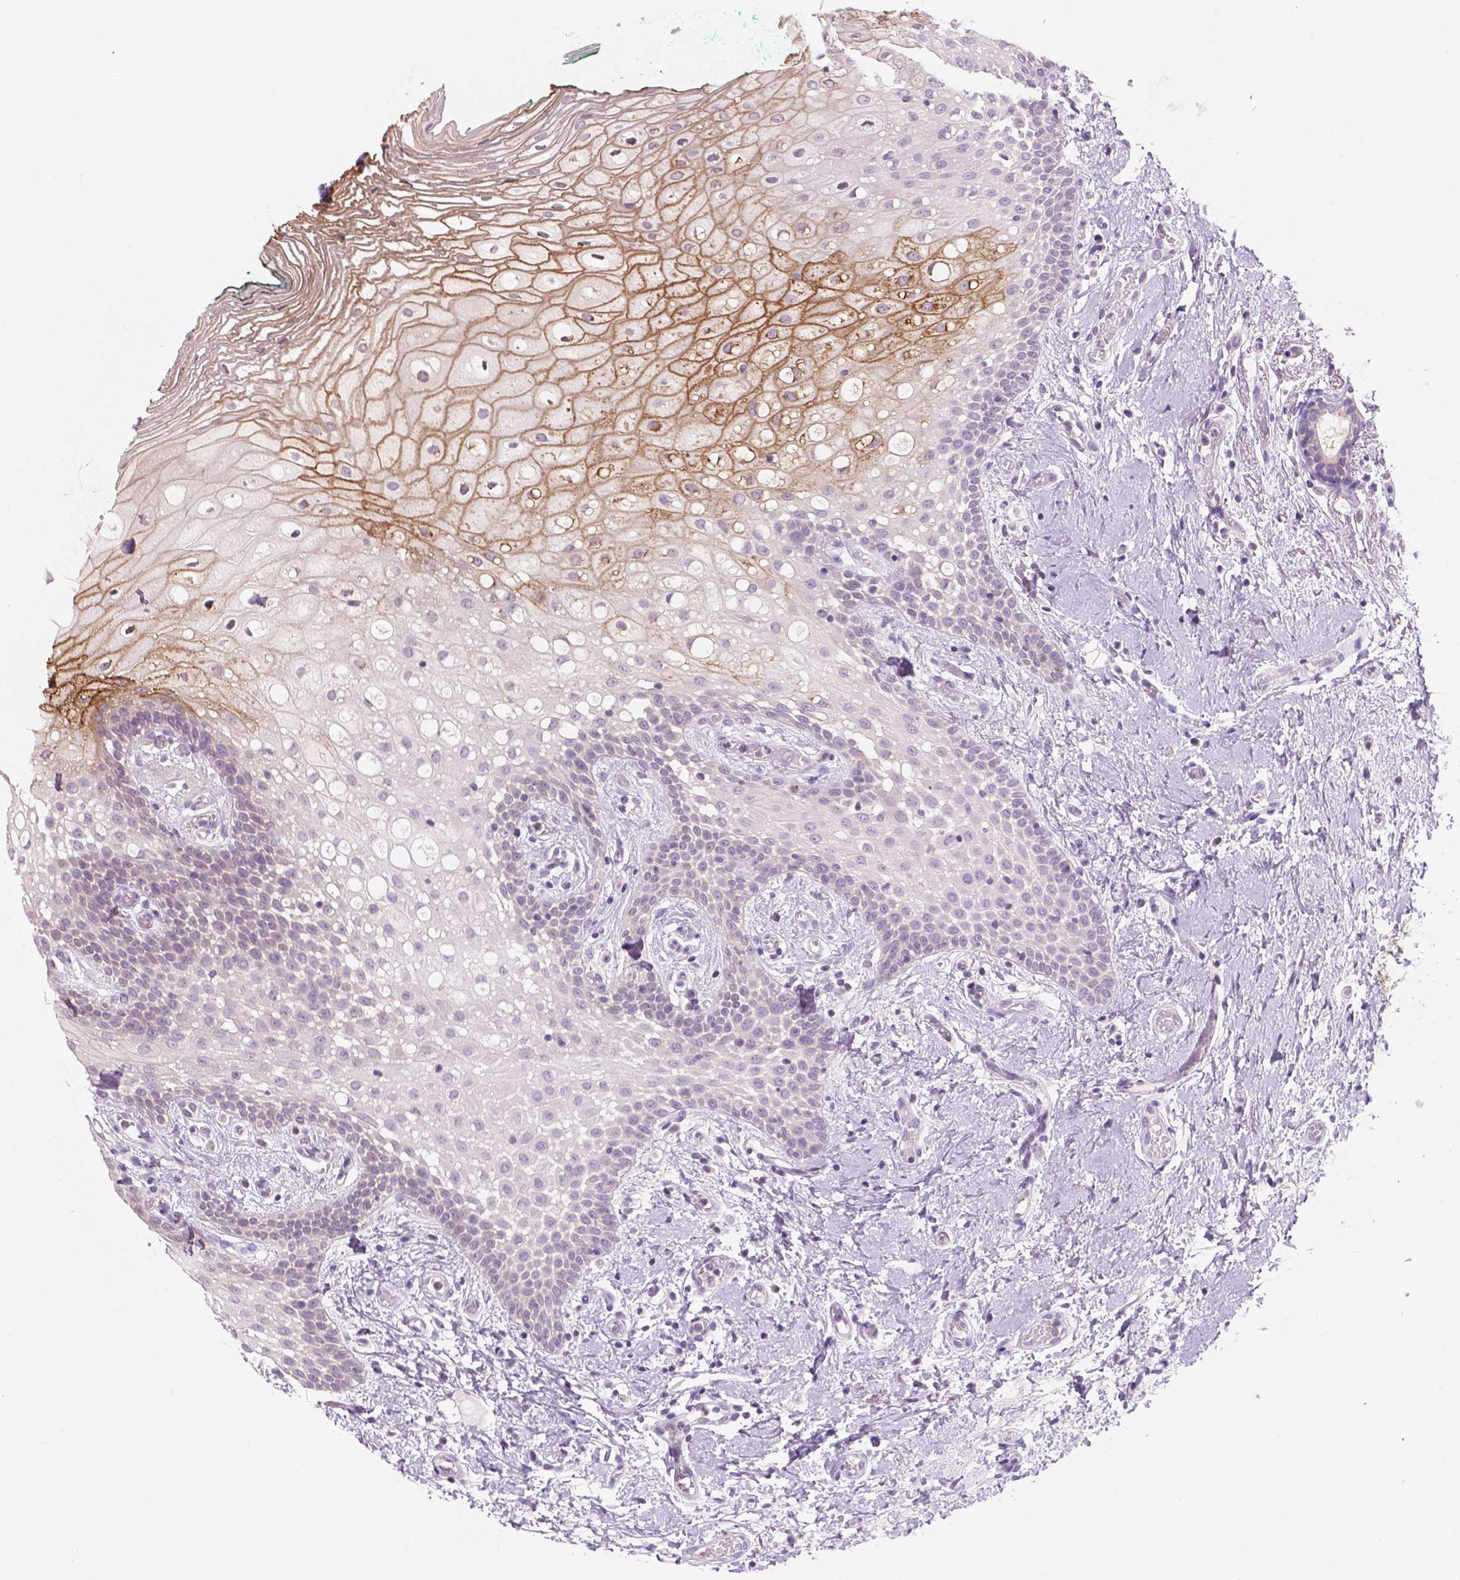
{"staining": {"intensity": "moderate", "quantity": "<25%", "location": "cytoplasmic/membranous"}, "tissue": "oral mucosa", "cell_type": "Squamous epithelial cells", "image_type": "normal", "snomed": [{"axis": "morphology", "description": "Normal tissue, NOS"}, {"axis": "topography", "description": "Oral tissue"}], "caption": "Oral mucosa stained with a brown dye shows moderate cytoplasmic/membranous positive expression in about <25% of squamous epithelial cells.", "gene": "SBSN", "patient": {"sex": "female", "age": 83}}